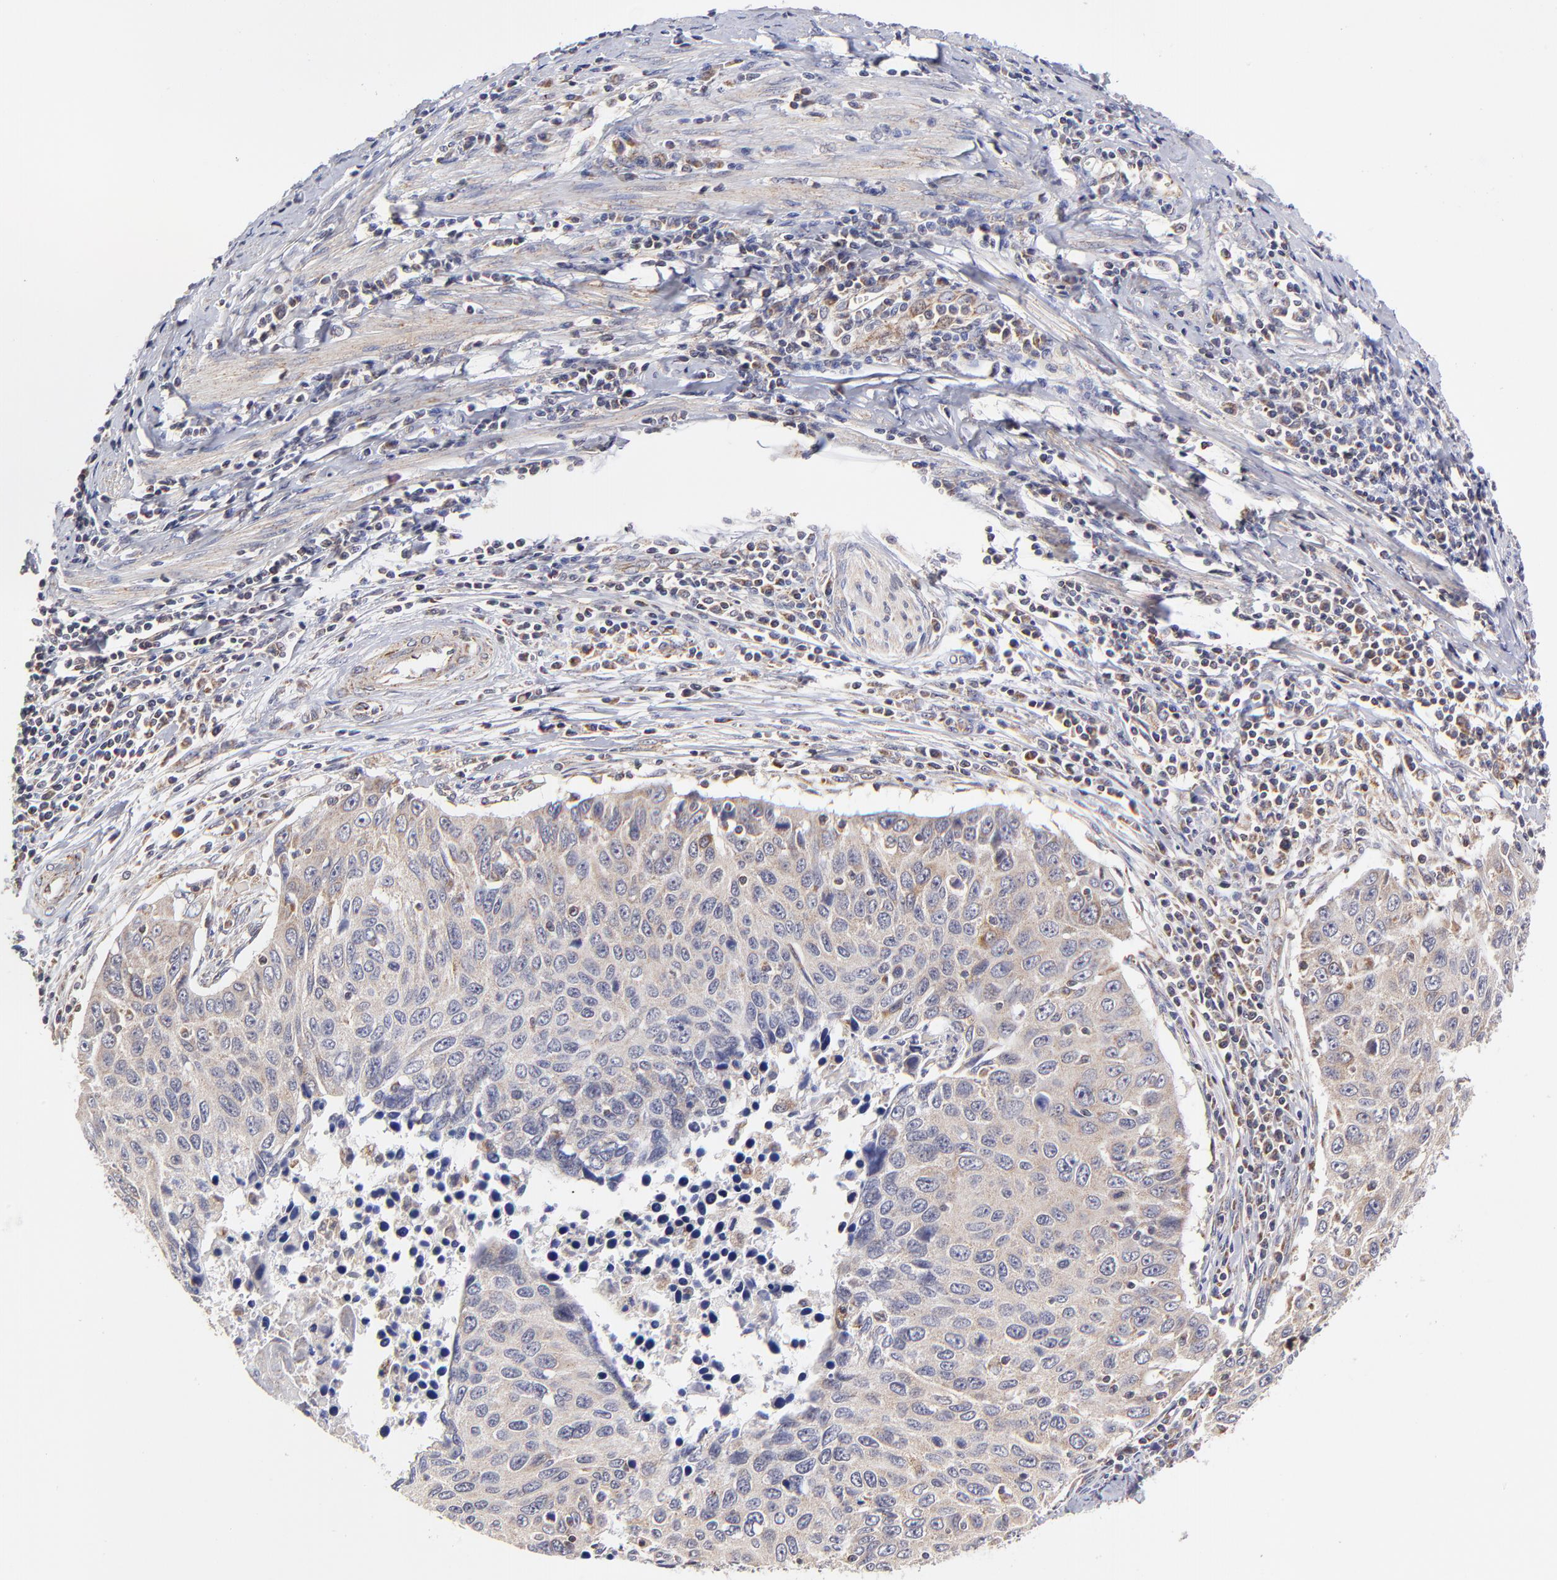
{"staining": {"intensity": "weak", "quantity": ">75%", "location": "cytoplasmic/membranous"}, "tissue": "cervical cancer", "cell_type": "Tumor cells", "image_type": "cancer", "snomed": [{"axis": "morphology", "description": "Squamous cell carcinoma, NOS"}, {"axis": "topography", "description": "Cervix"}], "caption": "Cervical cancer stained for a protein (brown) shows weak cytoplasmic/membranous positive positivity in approximately >75% of tumor cells.", "gene": "MAP2K7", "patient": {"sex": "female", "age": 53}}